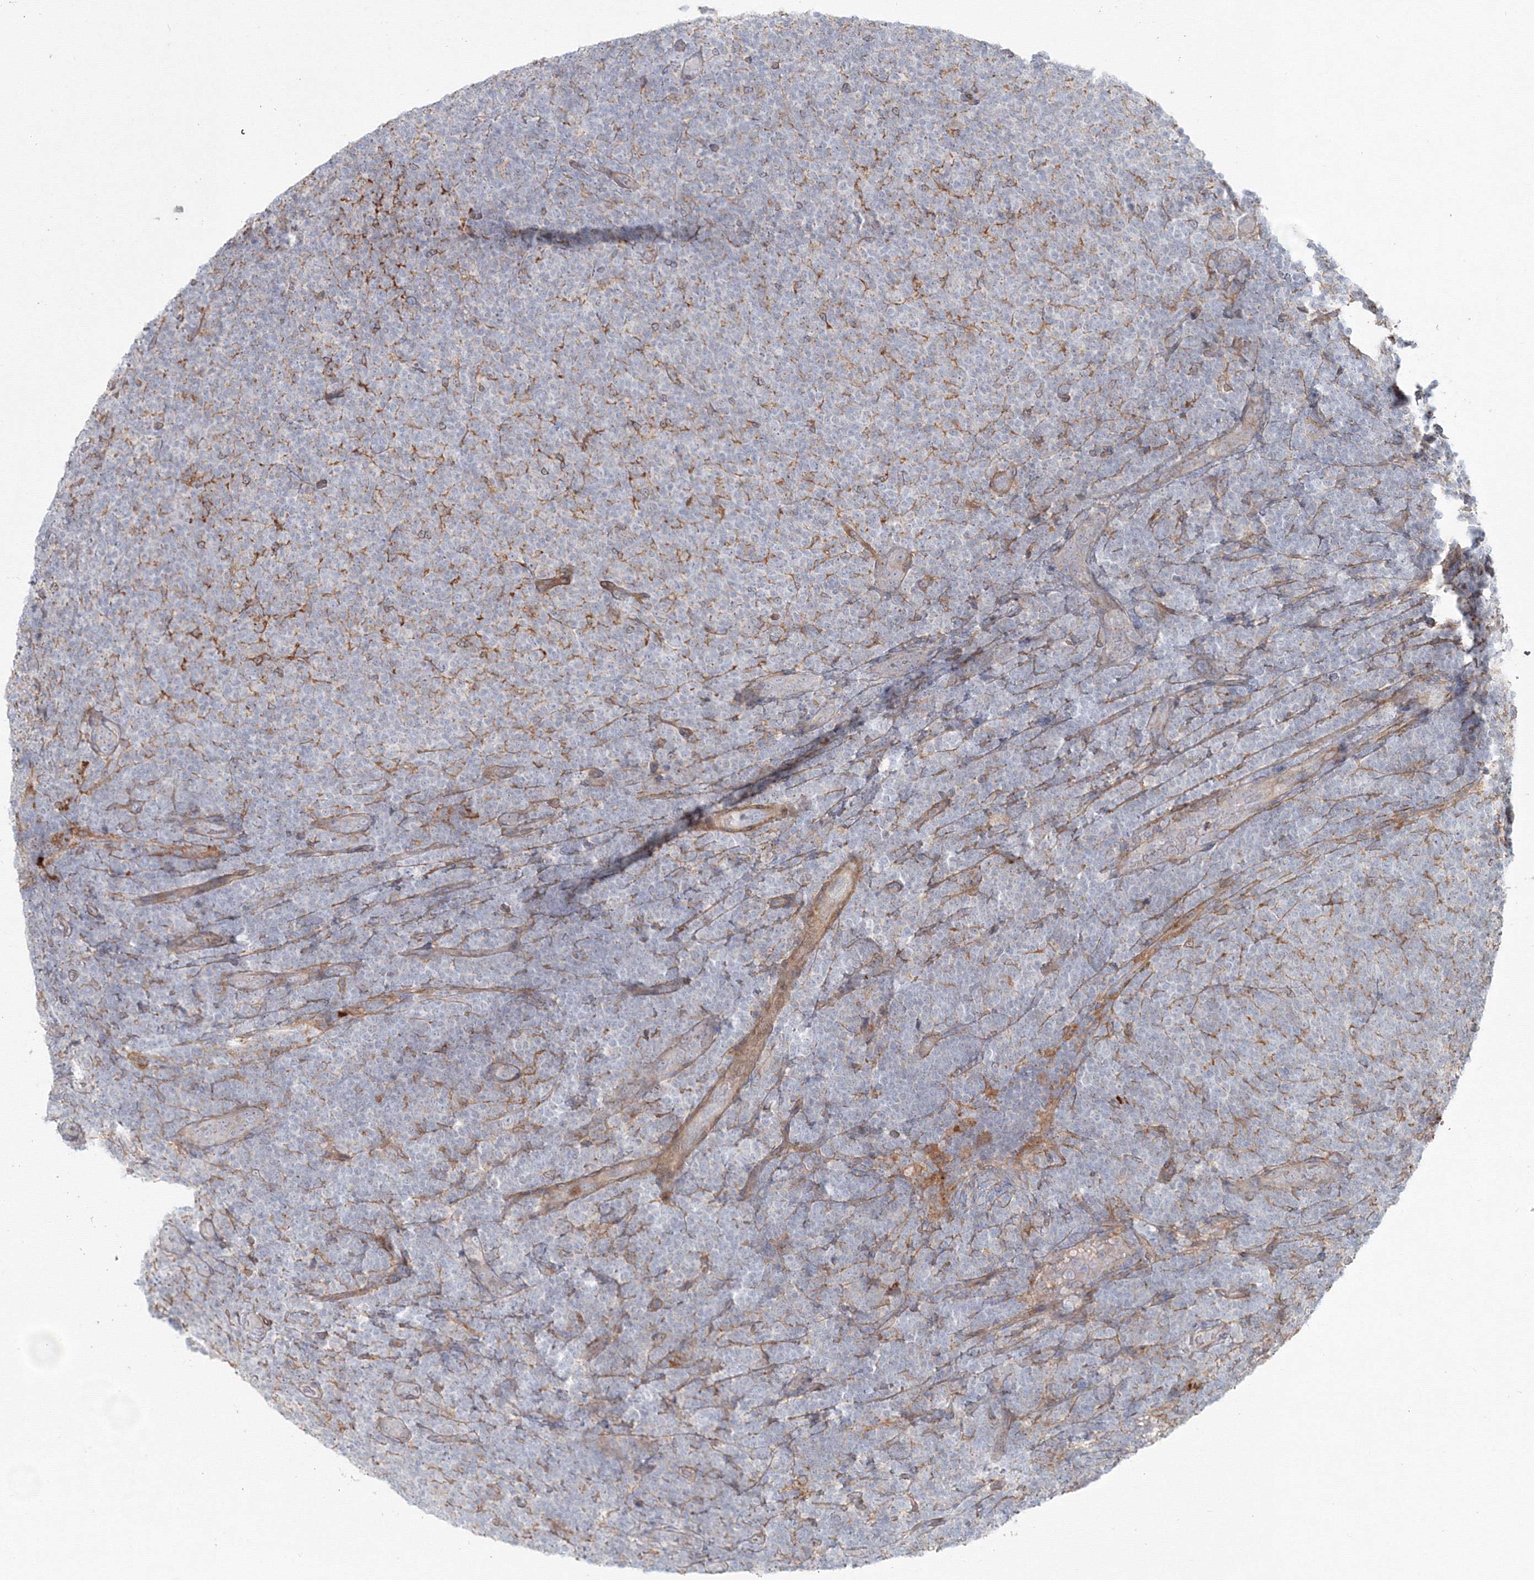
{"staining": {"intensity": "negative", "quantity": "none", "location": "none"}, "tissue": "lymphoma", "cell_type": "Tumor cells", "image_type": "cancer", "snomed": [{"axis": "morphology", "description": "Malignant lymphoma, non-Hodgkin's type, Low grade"}, {"axis": "topography", "description": "Lymph node"}], "caption": "High power microscopy micrograph of an immunohistochemistry photomicrograph of low-grade malignant lymphoma, non-Hodgkin's type, revealing no significant positivity in tumor cells.", "gene": "SH3PXD2A", "patient": {"sex": "male", "age": 66}}